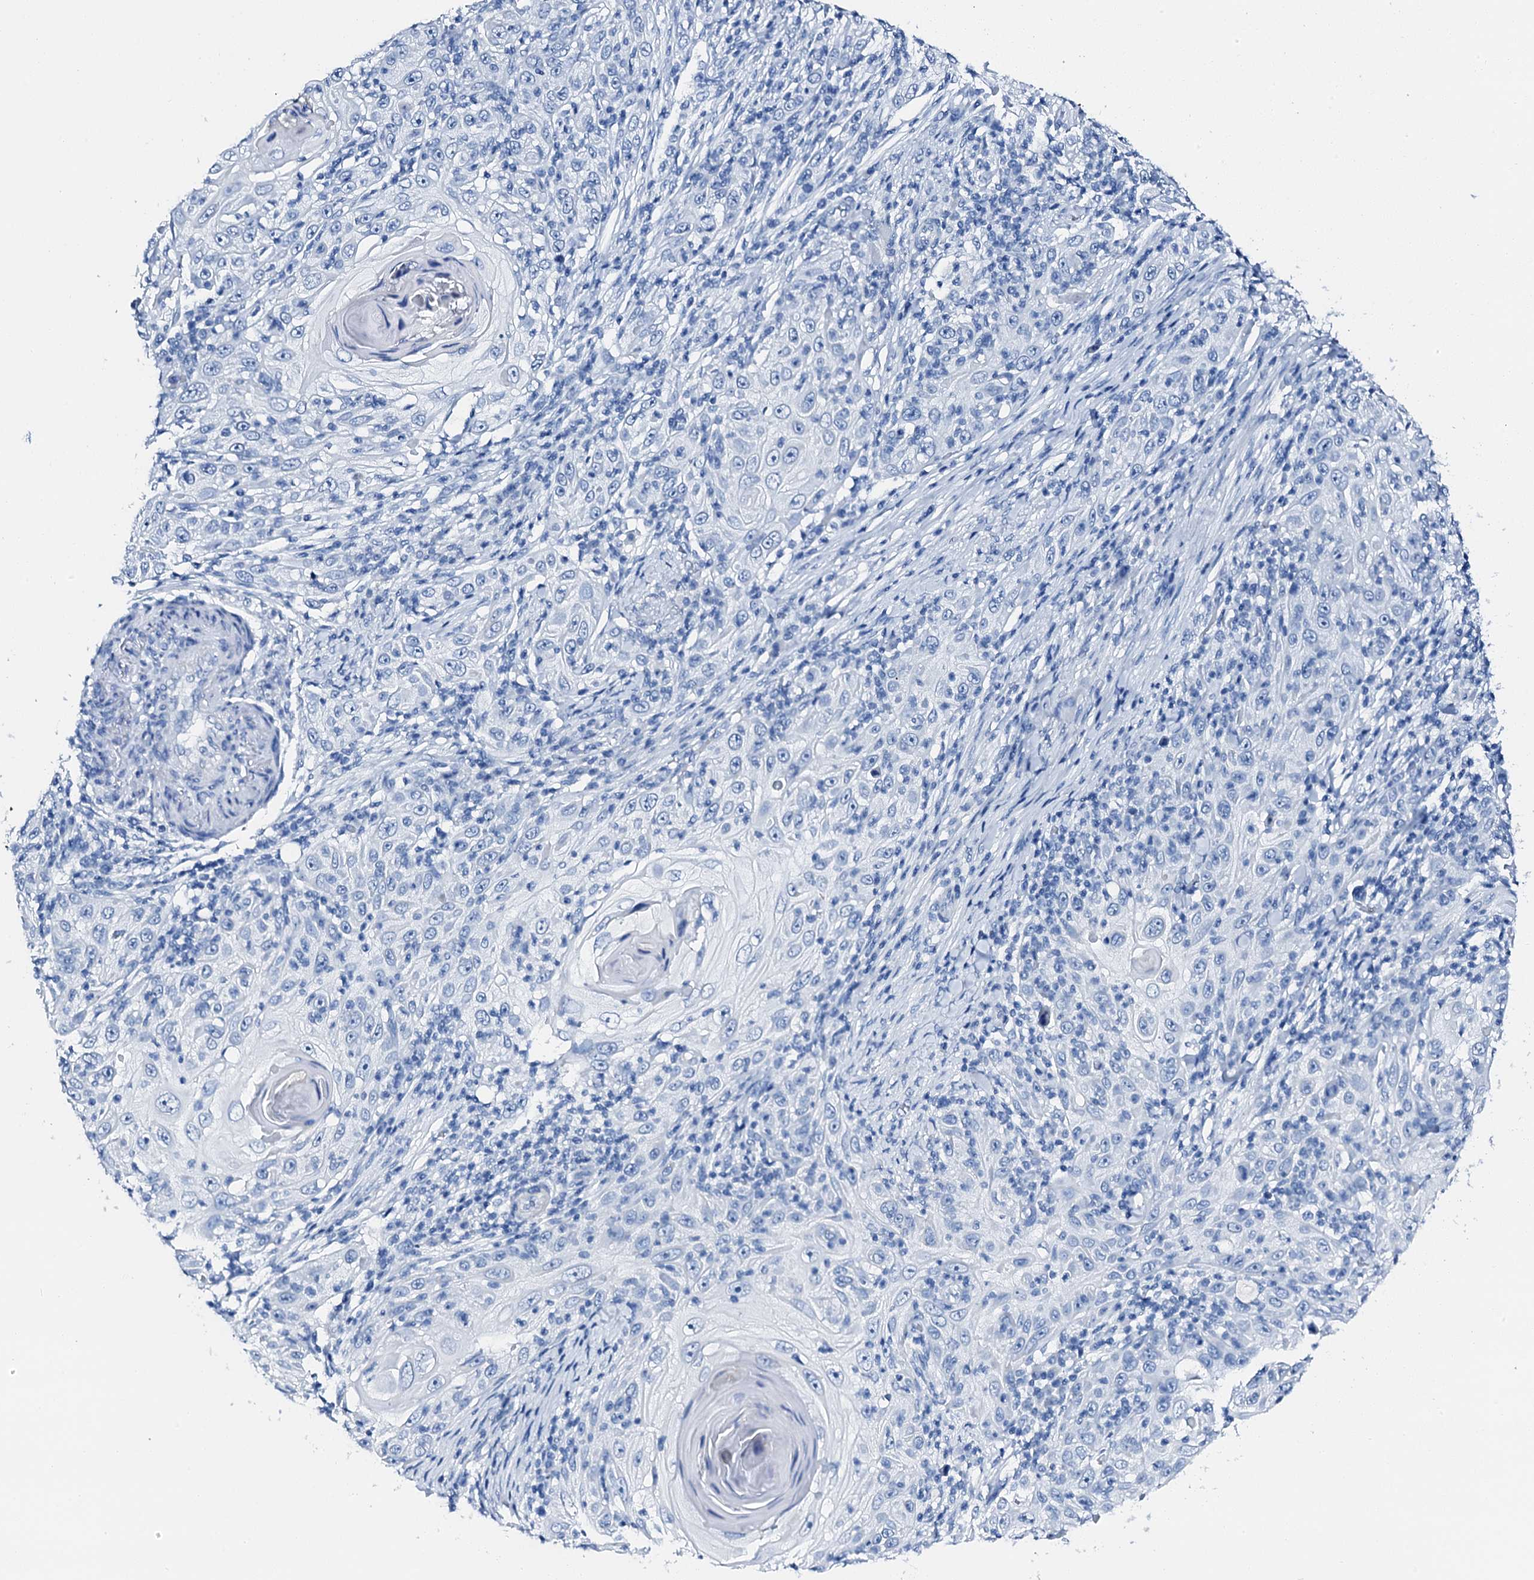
{"staining": {"intensity": "negative", "quantity": "none", "location": "none"}, "tissue": "skin cancer", "cell_type": "Tumor cells", "image_type": "cancer", "snomed": [{"axis": "morphology", "description": "Squamous cell carcinoma, NOS"}, {"axis": "topography", "description": "Skin"}], "caption": "Immunohistochemistry of human skin cancer demonstrates no expression in tumor cells. (Stains: DAB (3,3'-diaminobenzidine) immunohistochemistry (IHC) with hematoxylin counter stain, Microscopy: brightfield microscopy at high magnification).", "gene": "PTH", "patient": {"sex": "female", "age": 88}}